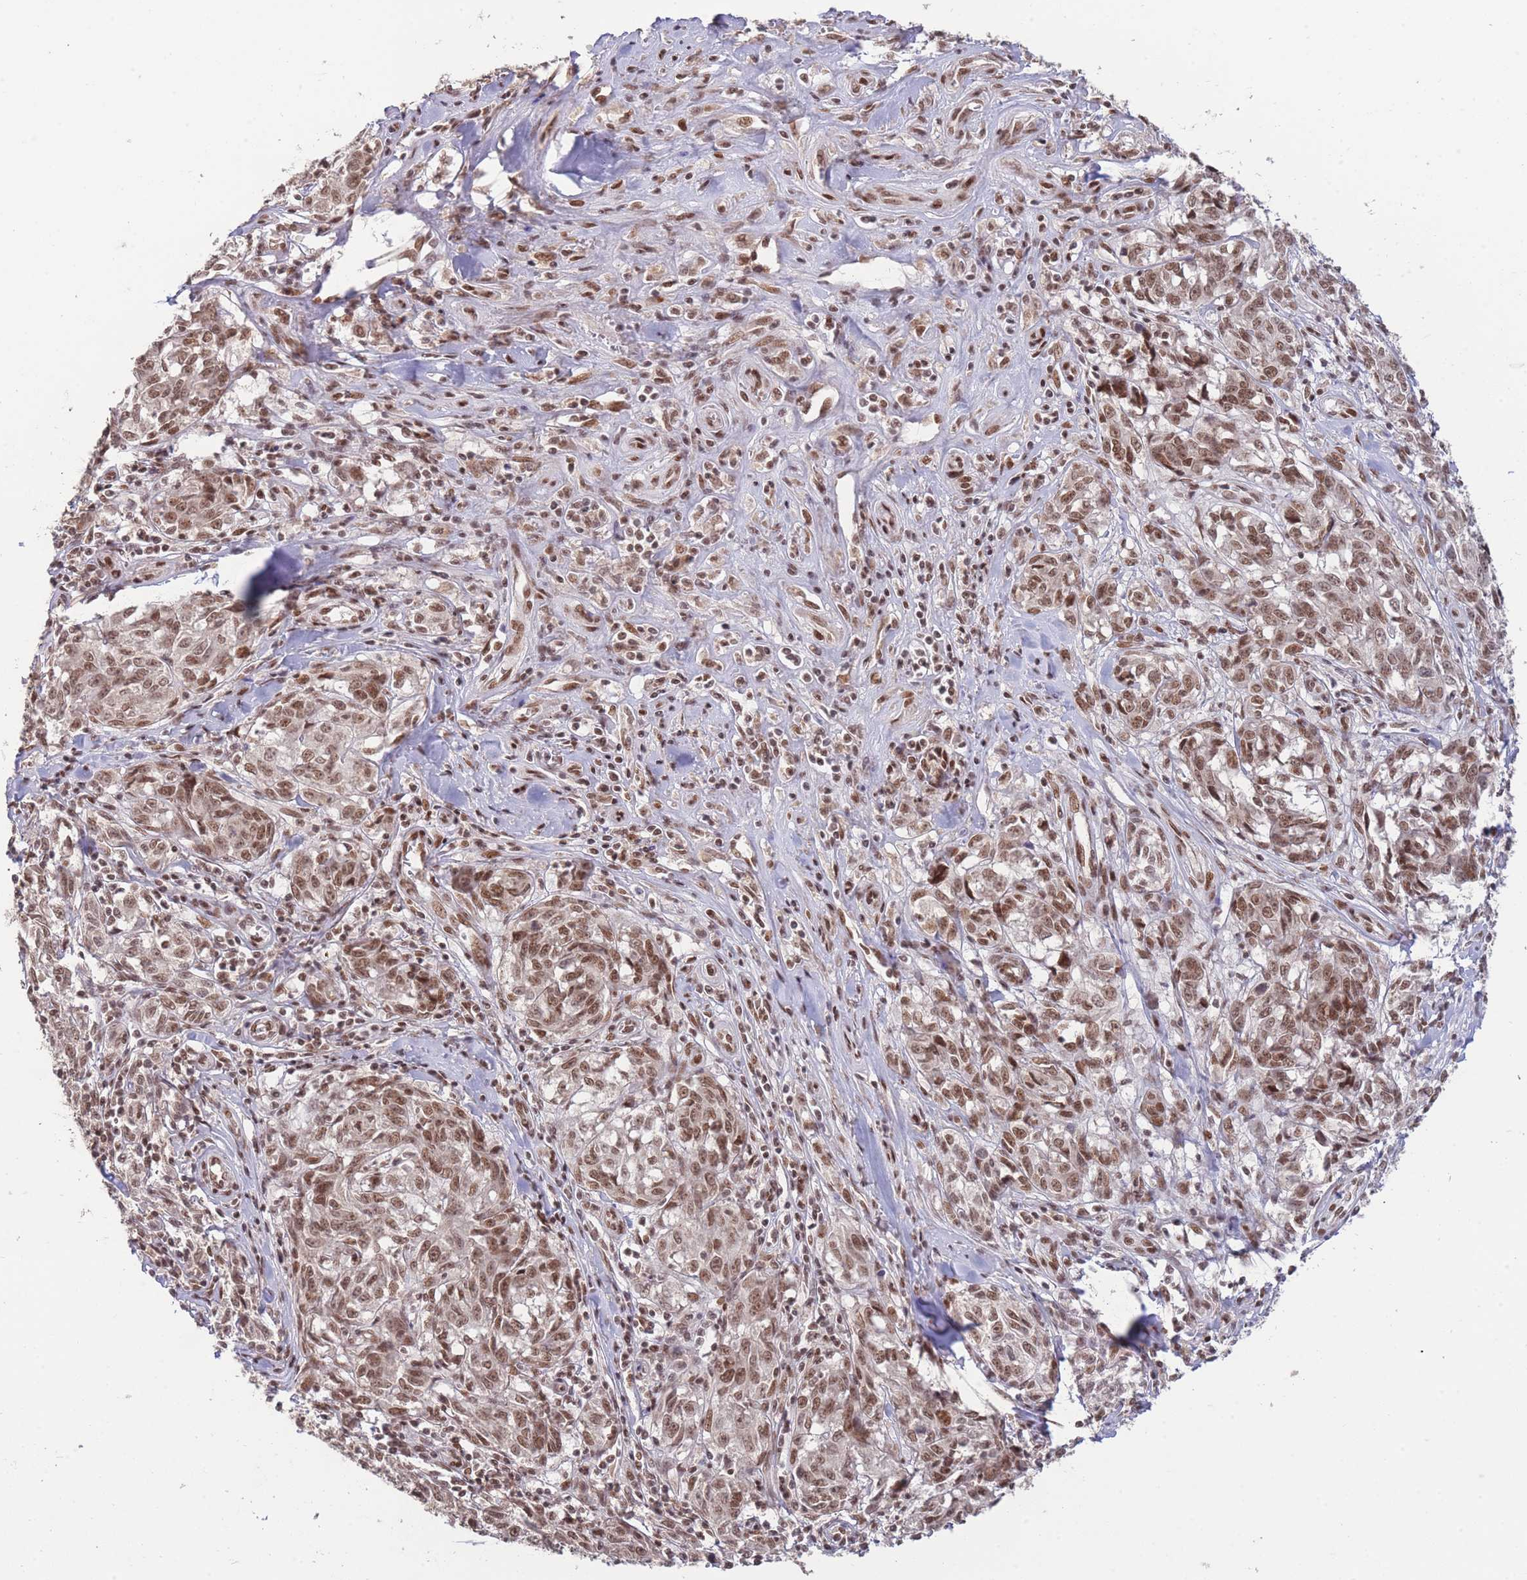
{"staining": {"intensity": "moderate", "quantity": ">75%", "location": "nuclear"}, "tissue": "melanoma", "cell_type": "Tumor cells", "image_type": "cancer", "snomed": [{"axis": "morphology", "description": "Normal tissue, NOS"}, {"axis": "morphology", "description": "Malignant melanoma, NOS"}, {"axis": "topography", "description": "Skin"}], "caption": "Human melanoma stained with a protein marker reveals moderate staining in tumor cells.", "gene": "CARD8", "patient": {"sex": "female", "age": 64}}